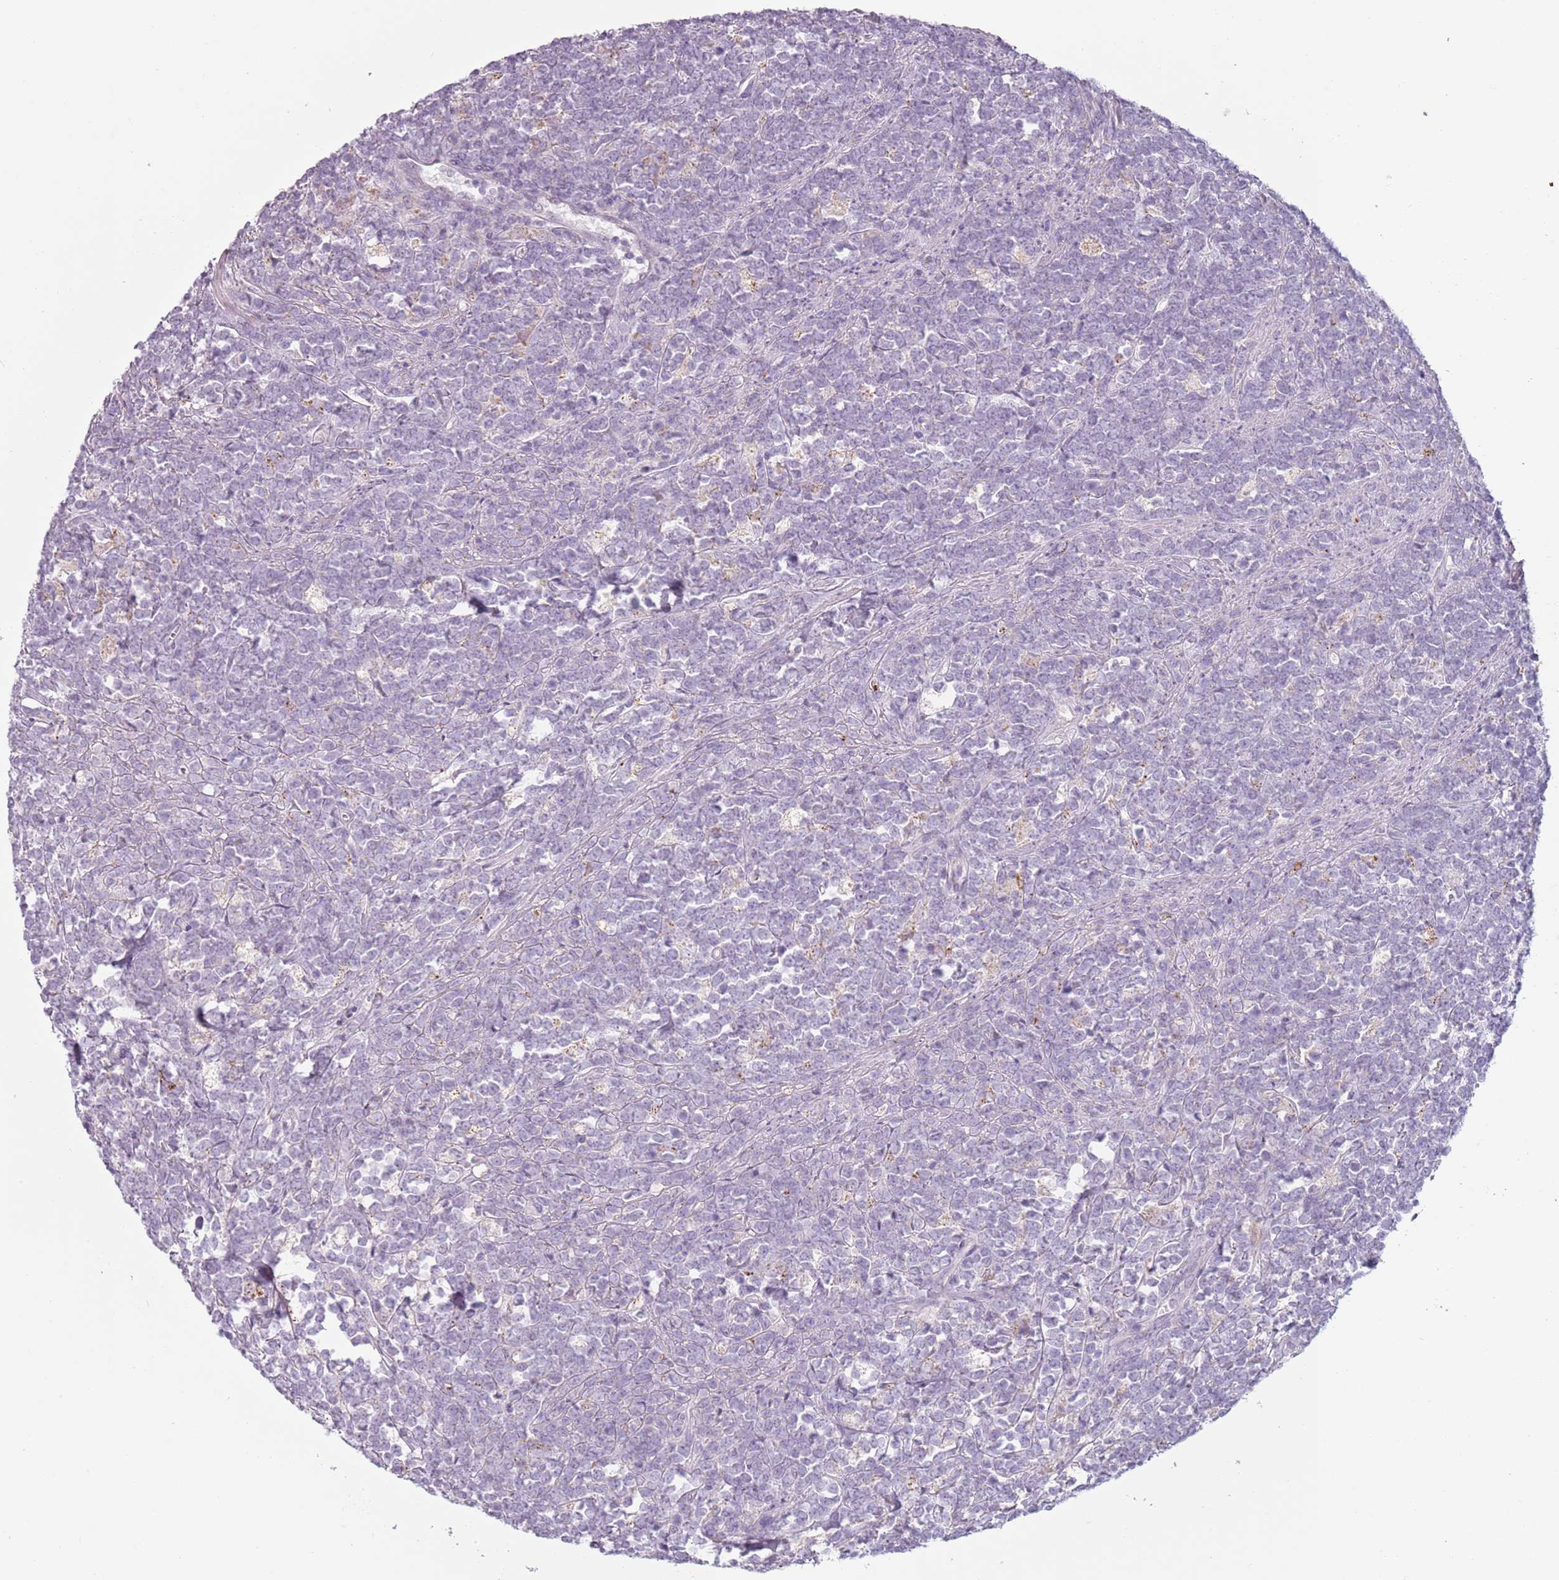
{"staining": {"intensity": "negative", "quantity": "none", "location": "none"}, "tissue": "lymphoma", "cell_type": "Tumor cells", "image_type": "cancer", "snomed": [{"axis": "morphology", "description": "Malignant lymphoma, non-Hodgkin's type, High grade"}, {"axis": "topography", "description": "Small intestine"}, {"axis": "topography", "description": "Colon"}], "caption": "DAB (3,3'-diaminobenzidine) immunohistochemical staining of lymphoma demonstrates no significant expression in tumor cells.", "gene": "MEGF8", "patient": {"sex": "male", "age": 8}}